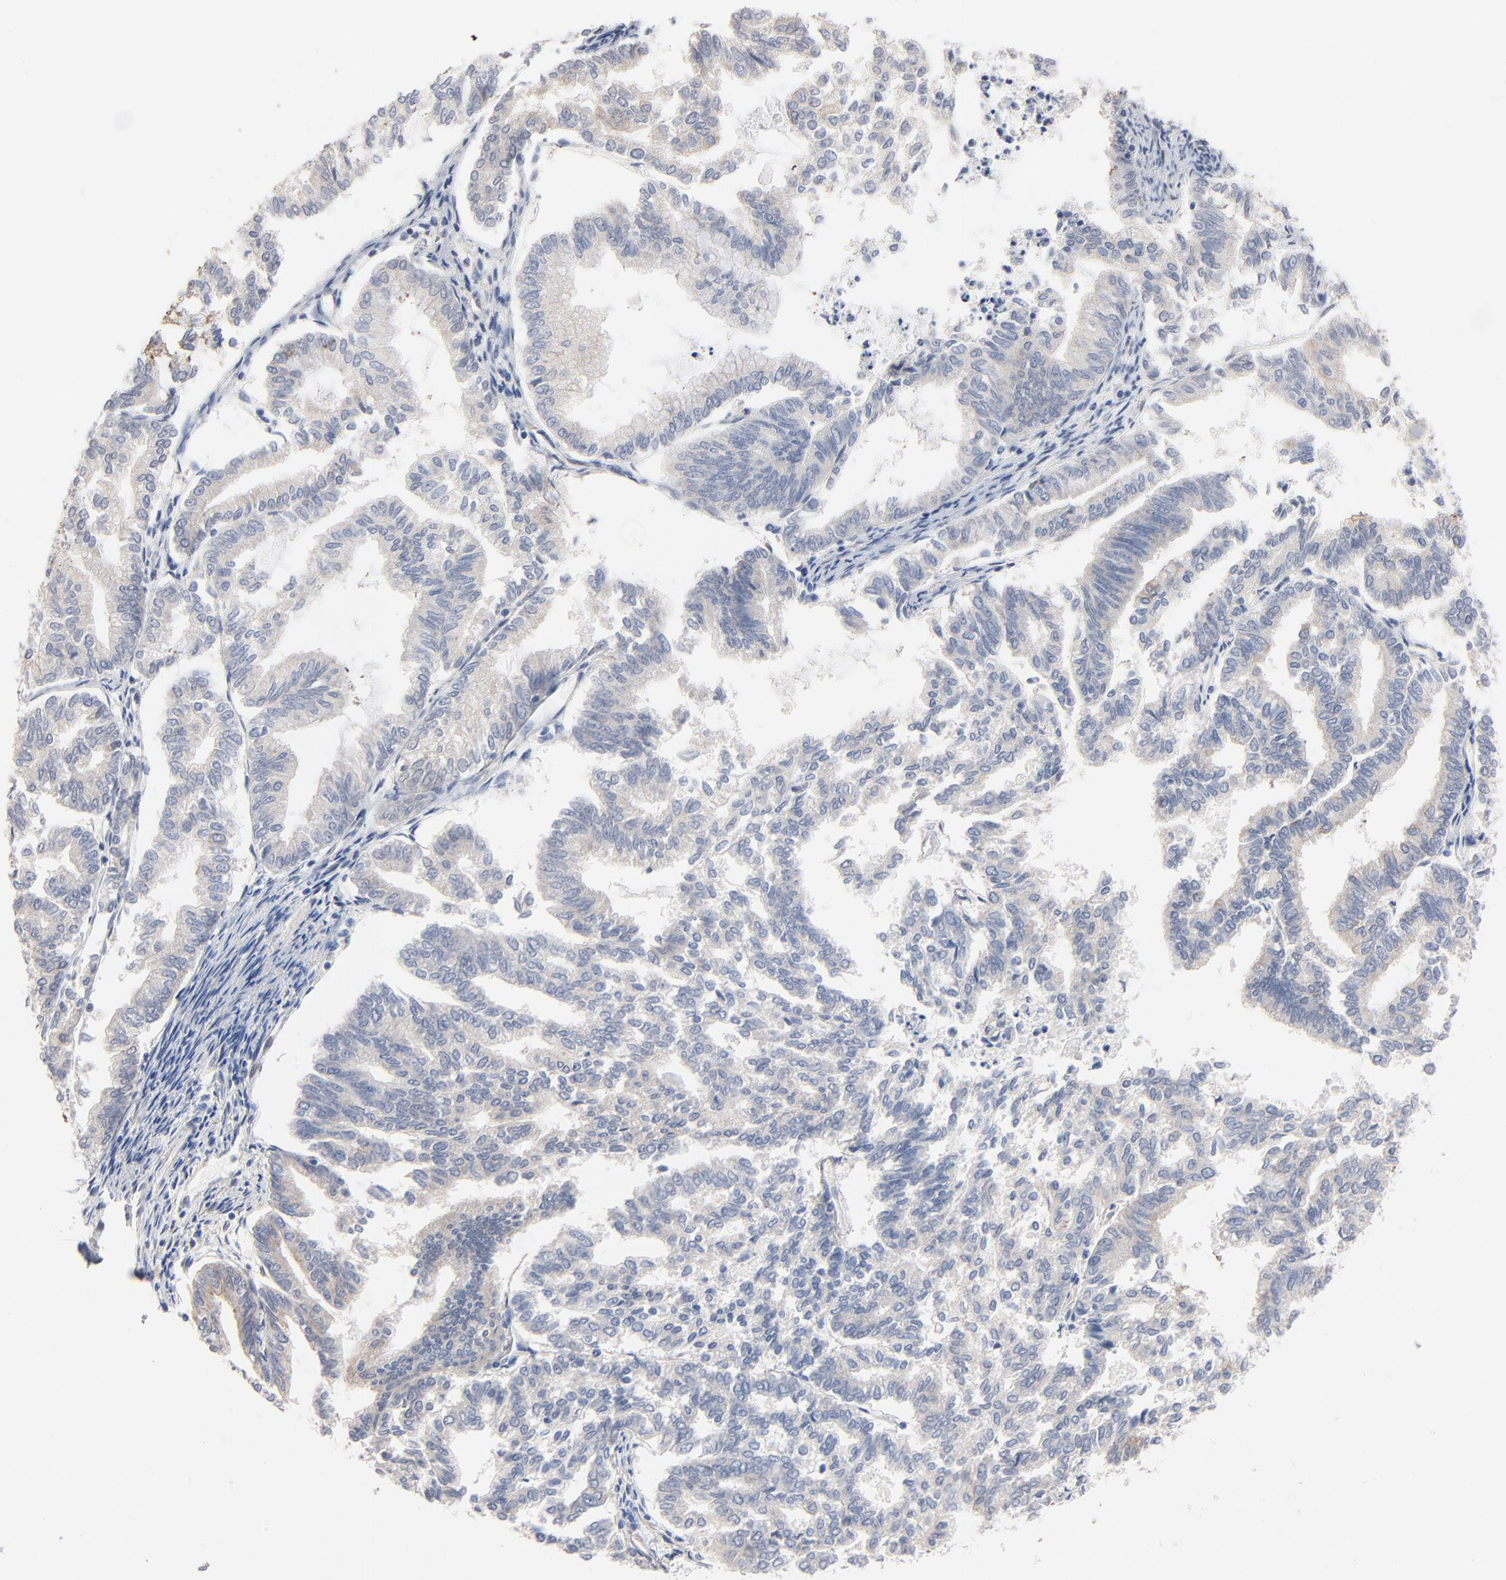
{"staining": {"intensity": "negative", "quantity": "none", "location": "none"}, "tissue": "endometrial cancer", "cell_type": "Tumor cells", "image_type": "cancer", "snomed": [{"axis": "morphology", "description": "Adenocarcinoma, NOS"}, {"axis": "topography", "description": "Endometrium"}], "caption": "Immunohistochemical staining of endometrial cancer shows no significant positivity in tumor cells. (DAB (3,3'-diaminobenzidine) immunohistochemistry (IHC) visualized using brightfield microscopy, high magnification).", "gene": "ABCD4", "patient": {"sex": "female", "age": 79}}